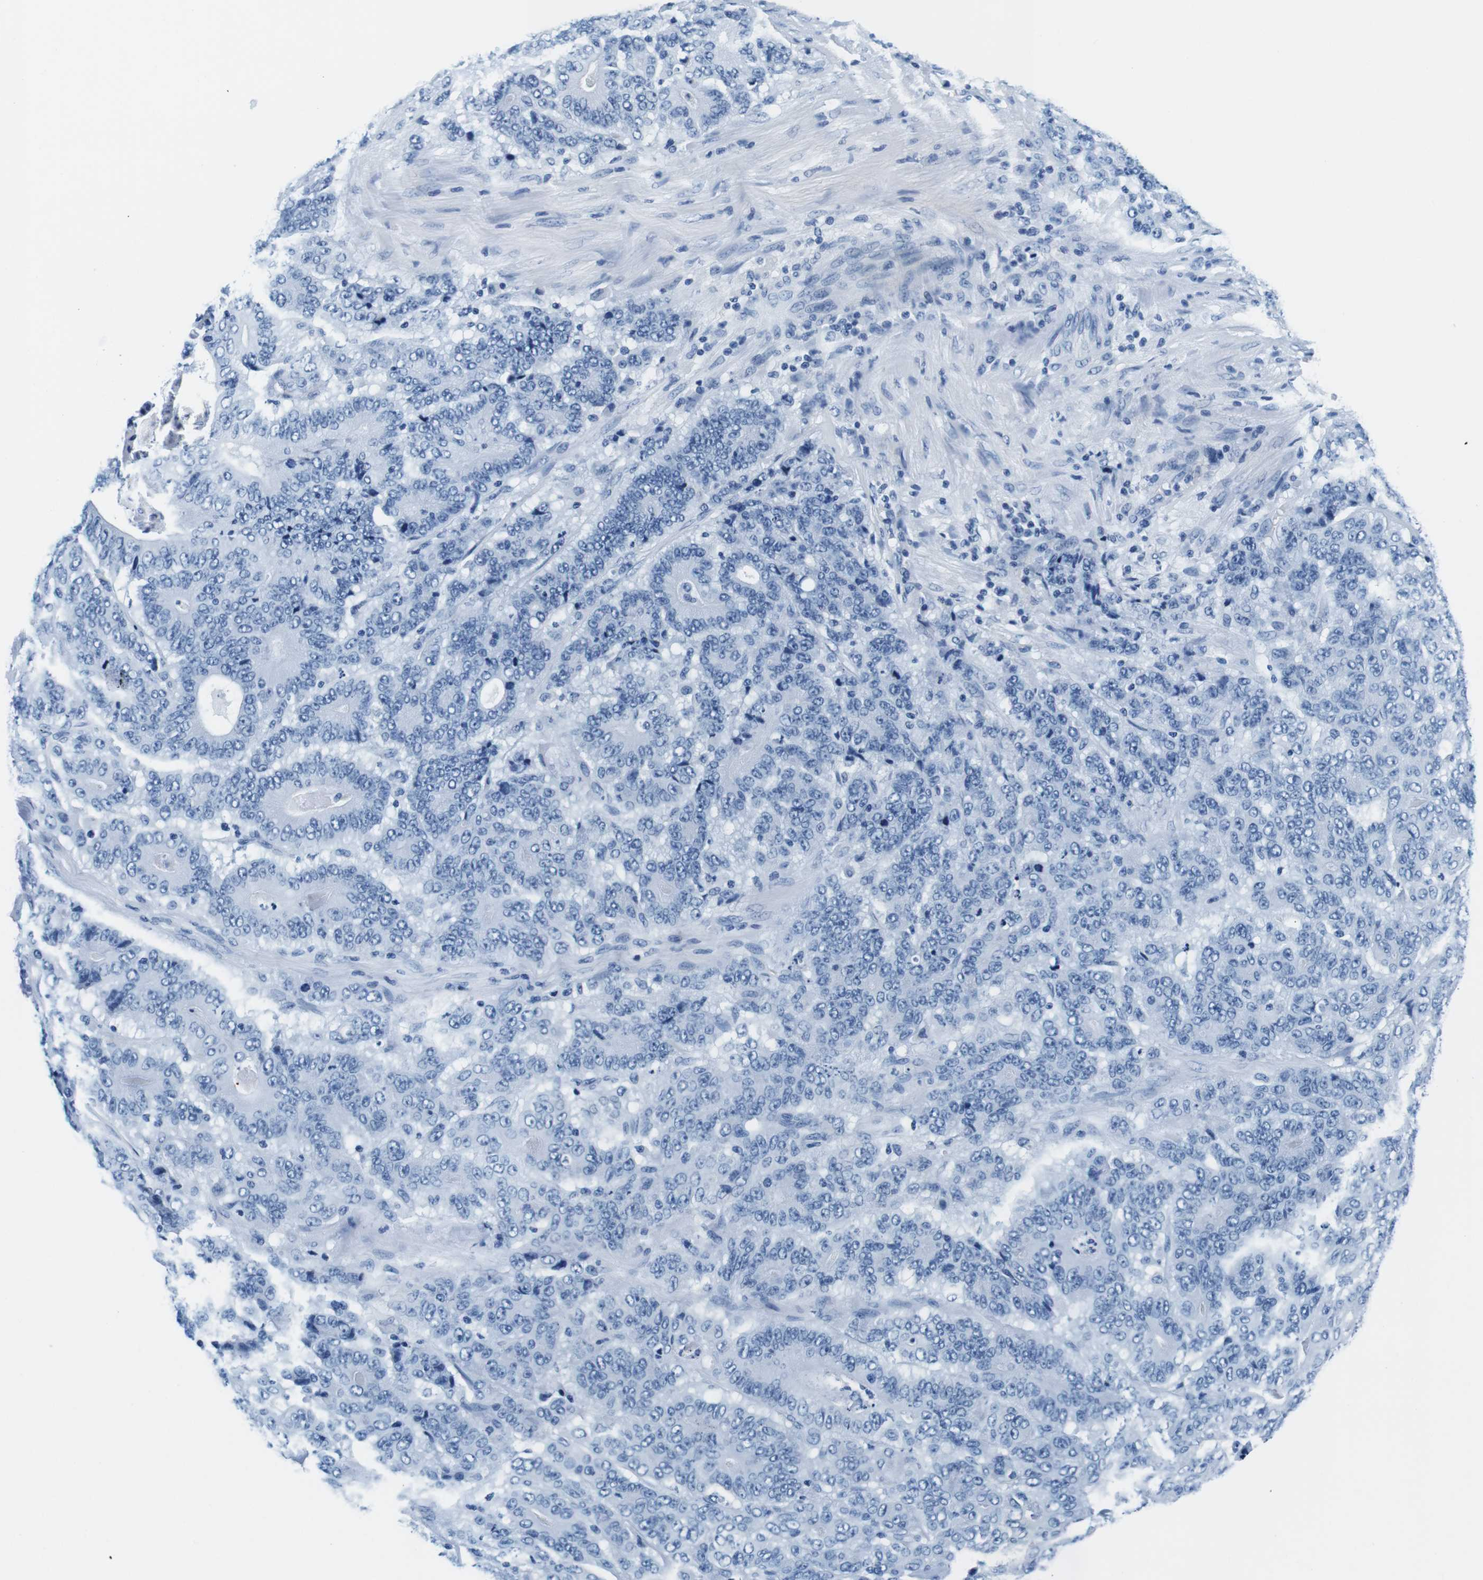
{"staining": {"intensity": "negative", "quantity": "none", "location": "none"}, "tissue": "stomach cancer", "cell_type": "Tumor cells", "image_type": "cancer", "snomed": [{"axis": "morphology", "description": "Adenocarcinoma, NOS"}, {"axis": "topography", "description": "Stomach"}], "caption": "Image shows no significant protein staining in tumor cells of adenocarcinoma (stomach). (DAB immunohistochemistry with hematoxylin counter stain).", "gene": "ELANE", "patient": {"sex": "female", "age": 73}}